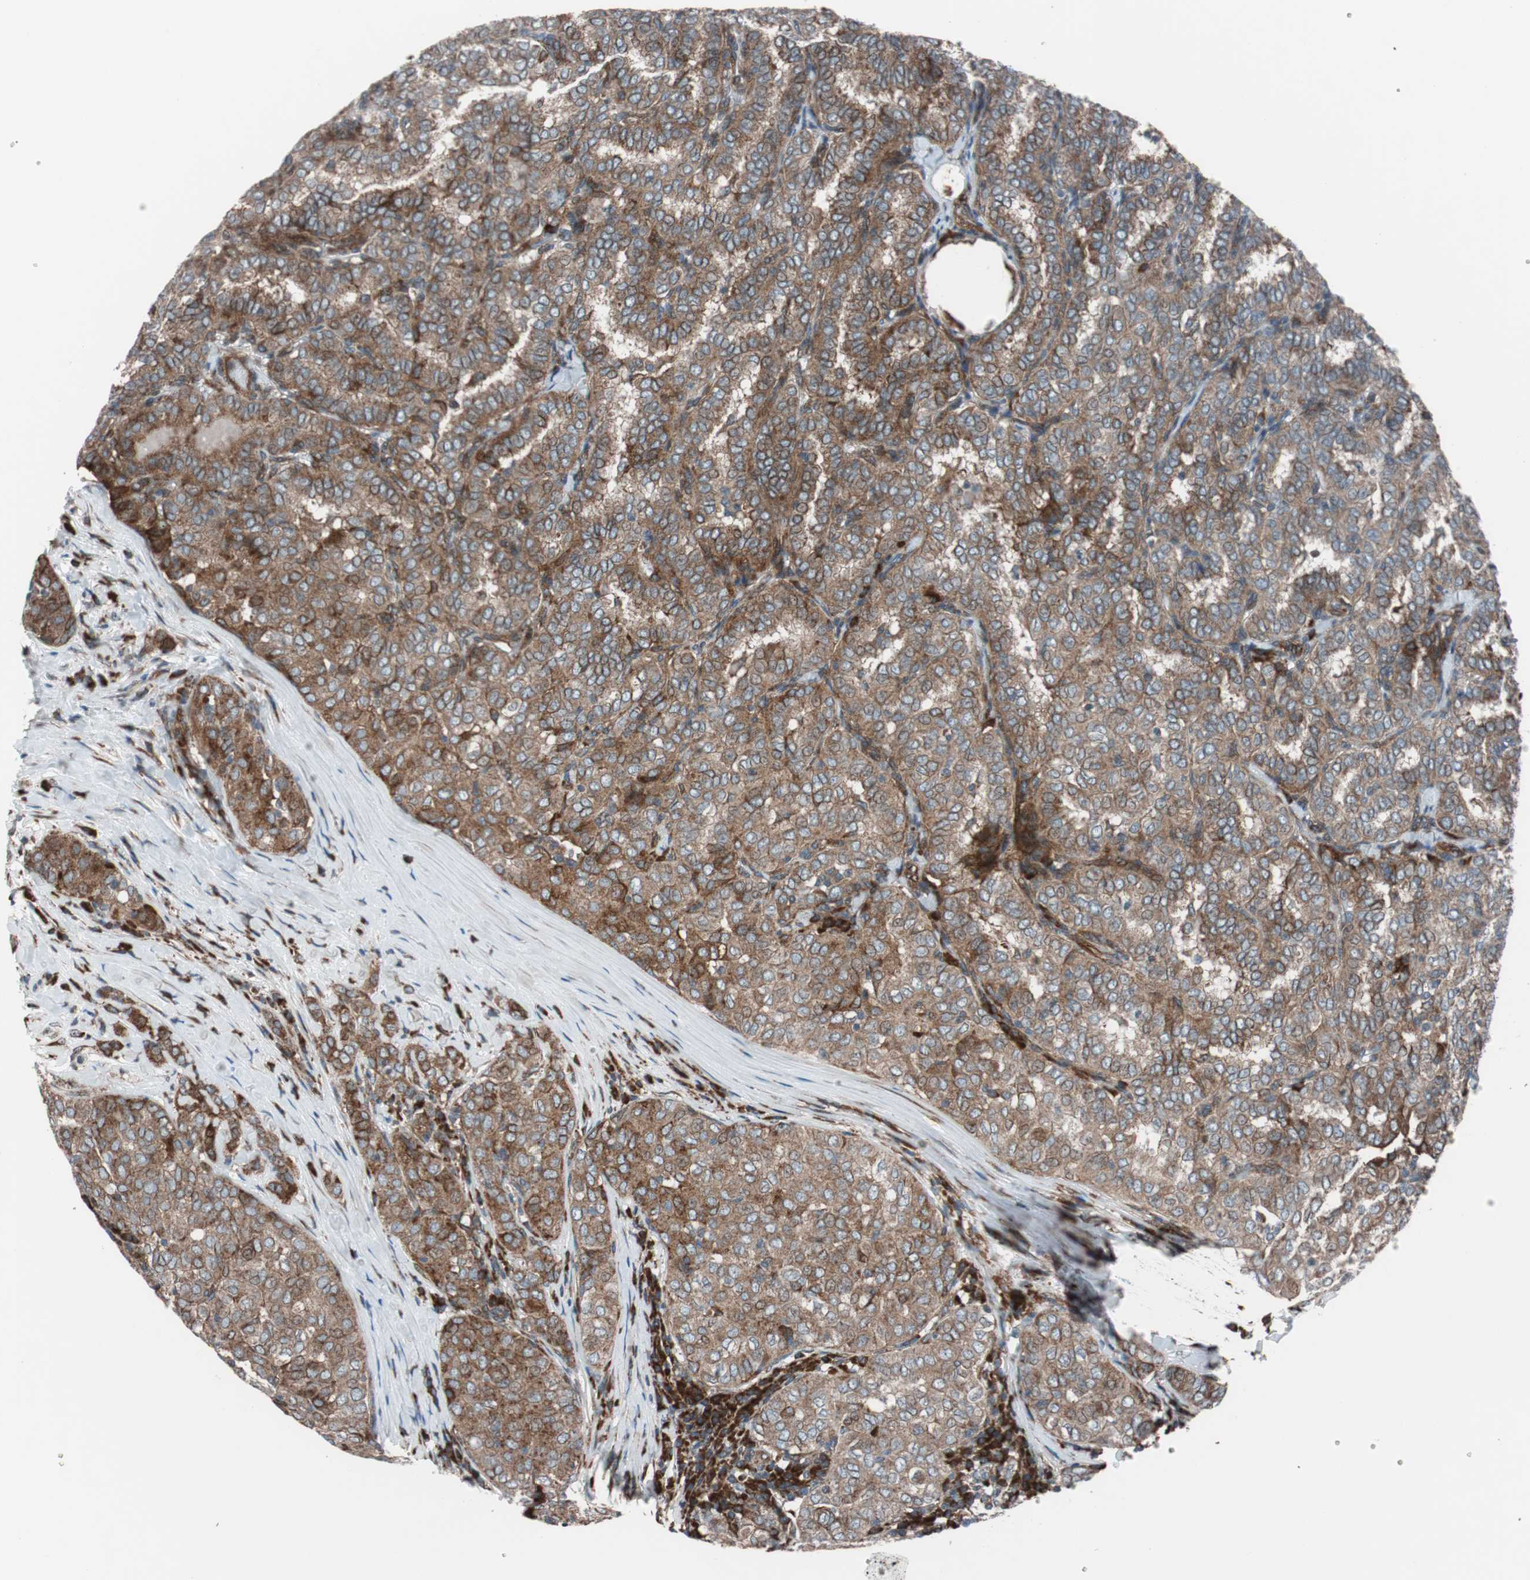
{"staining": {"intensity": "strong", "quantity": ">75%", "location": "cytoplasmic/membranous"}, "tissue": "thyroid cancer", "cell_type": "Tumor cells", "image_type": "cancer", "snomed": [{"axis": "morphology", "description": "Papillary adenocarcinoma, NOS"}, {"axis": "topography", "description": "Thyroid gland"}], "caption": "Thyroid cancer (papillary adenocarcinoma) stained for a protein (brown) displays strong cytoplasmic/membranous positive expression in about >75% of tumor cells.", "gene": "CCL14", "patient": {"sex": "female", "age": 30}}